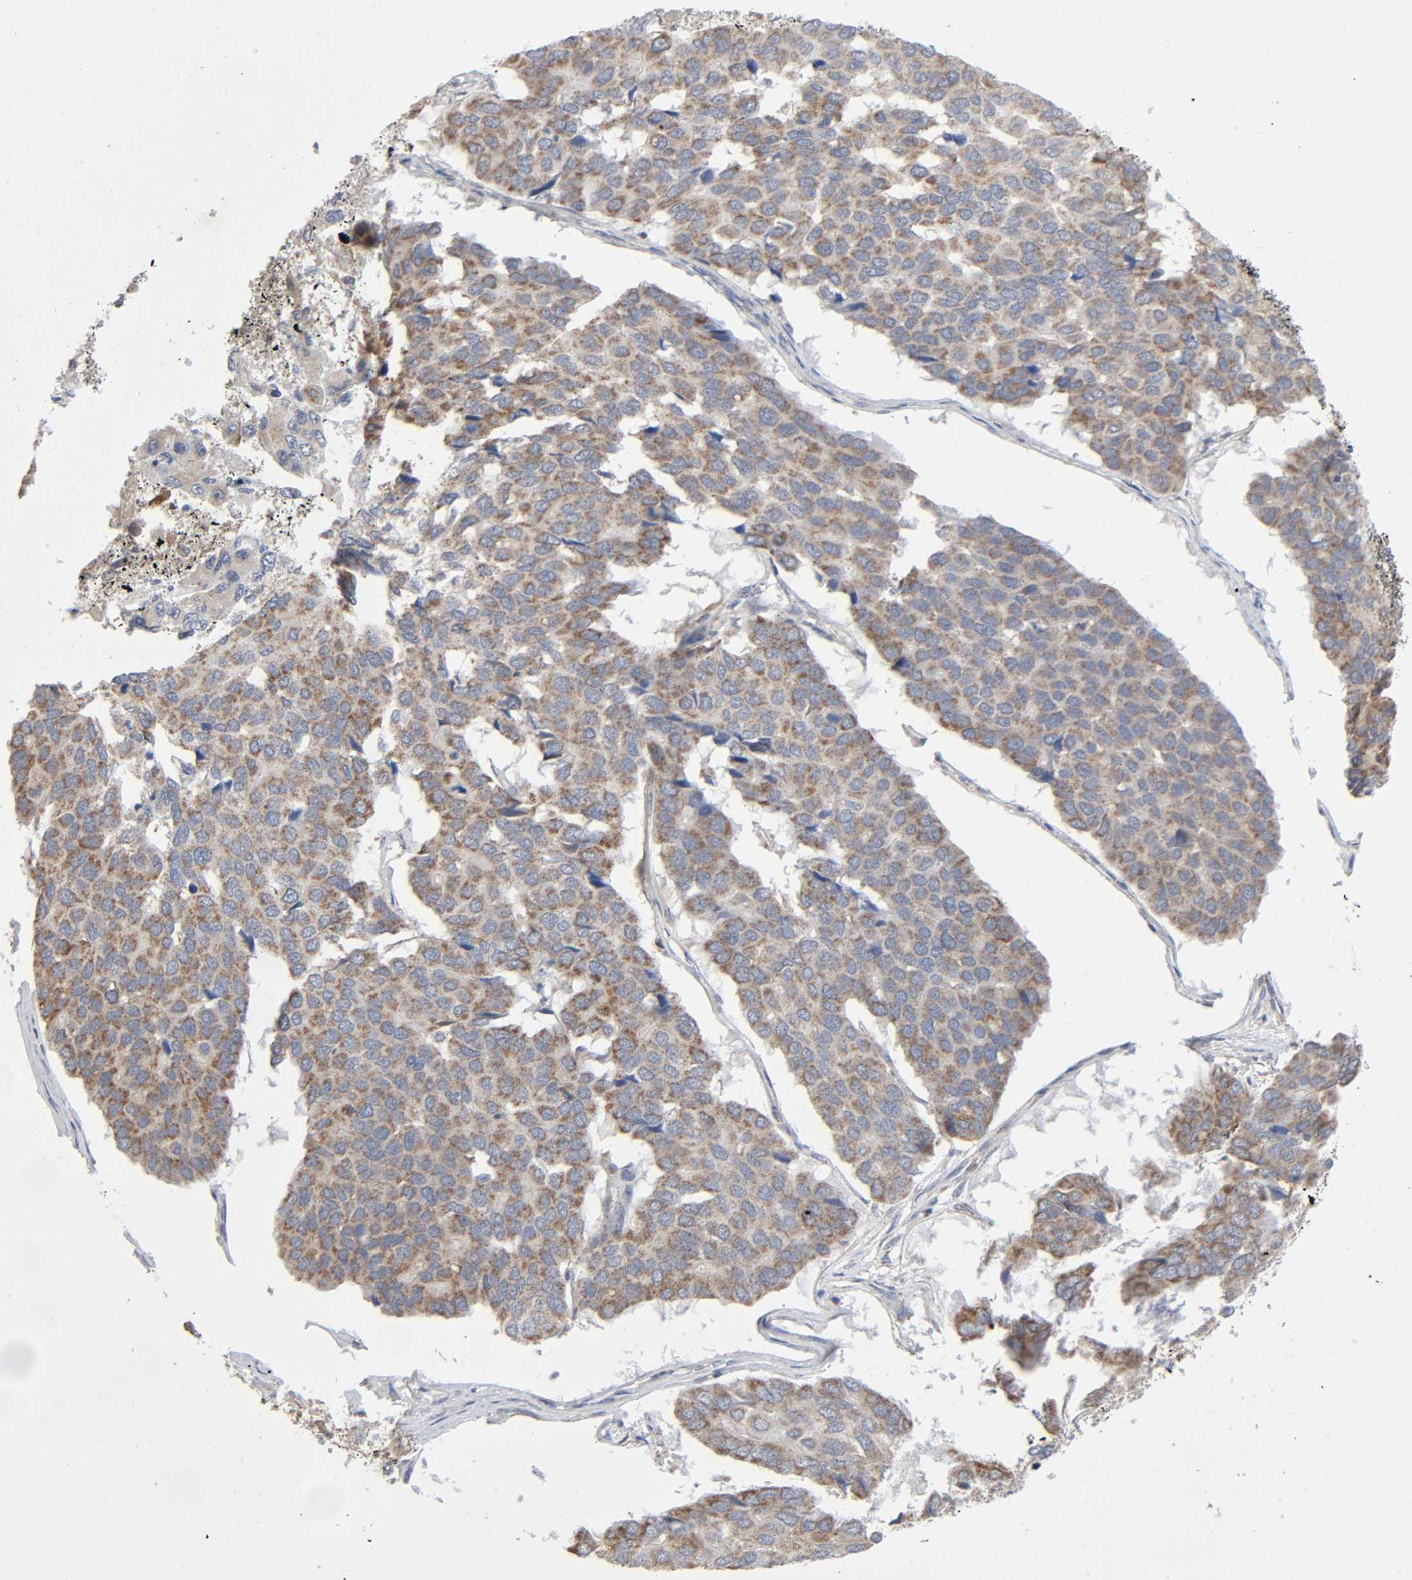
{"staining": {"intensity": "moderate", "quantity": ">75%", "location": "cytoplasmic/membranous"}, "tissue": "pancreatic cancer", "cell_type": "Tumor cells", "image_type": "cancer", "snomed": [{"axis": "morphology", "description": "Adenocarcinoma, NOS"}, {"axis": "topography", "description": "Pancreas"}], "caption": "Immunohistochemical staining of human pancreatic cancer exhibits medium levels of moderate cytoplasmic/membranous expression in about >75% of tumor cells.", "gene": "SYT16", "patient": {"sex": "male", "age": 50}}